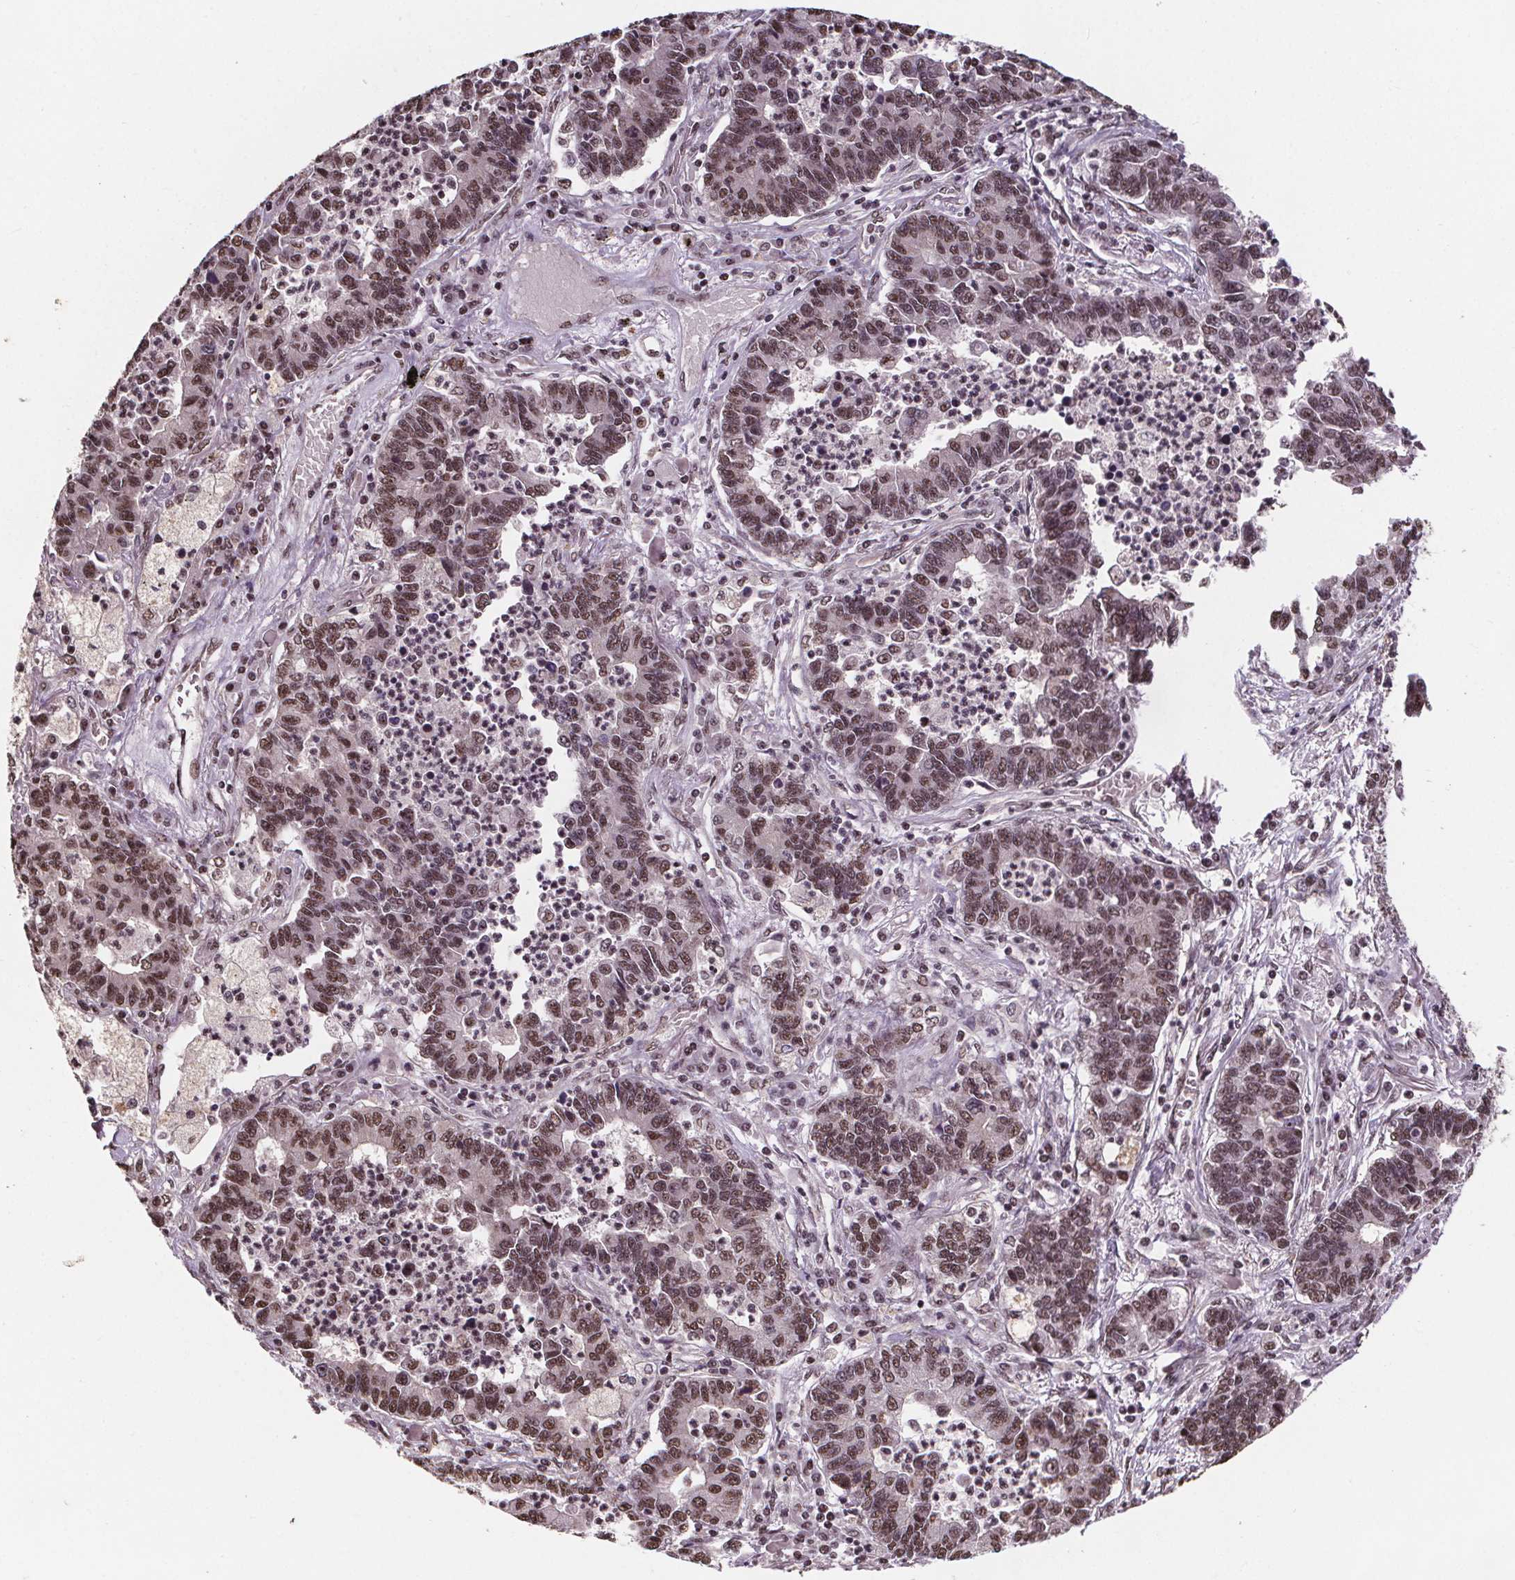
{"staining": {"intensity": "moderate", "quantity": ">75%", "location": "nuclear"}, "tissue": "lung cancer", "cell_type": "Tumor cells", "image_type": "cancer", "snomed": [{"axis": "morphology", "description": "Adenocarcinoma, NOS"}, {"axis": "topography", "description": "Lung"}], "caption": "Lung cancer (adenocarcinoma) was stained to show a protein in brown. There is medium levels of moderate nuclear expression in approximately >75% of tumor cells.", "gene": "JARID2", "patient": {"sex": "female", "age": 57}}